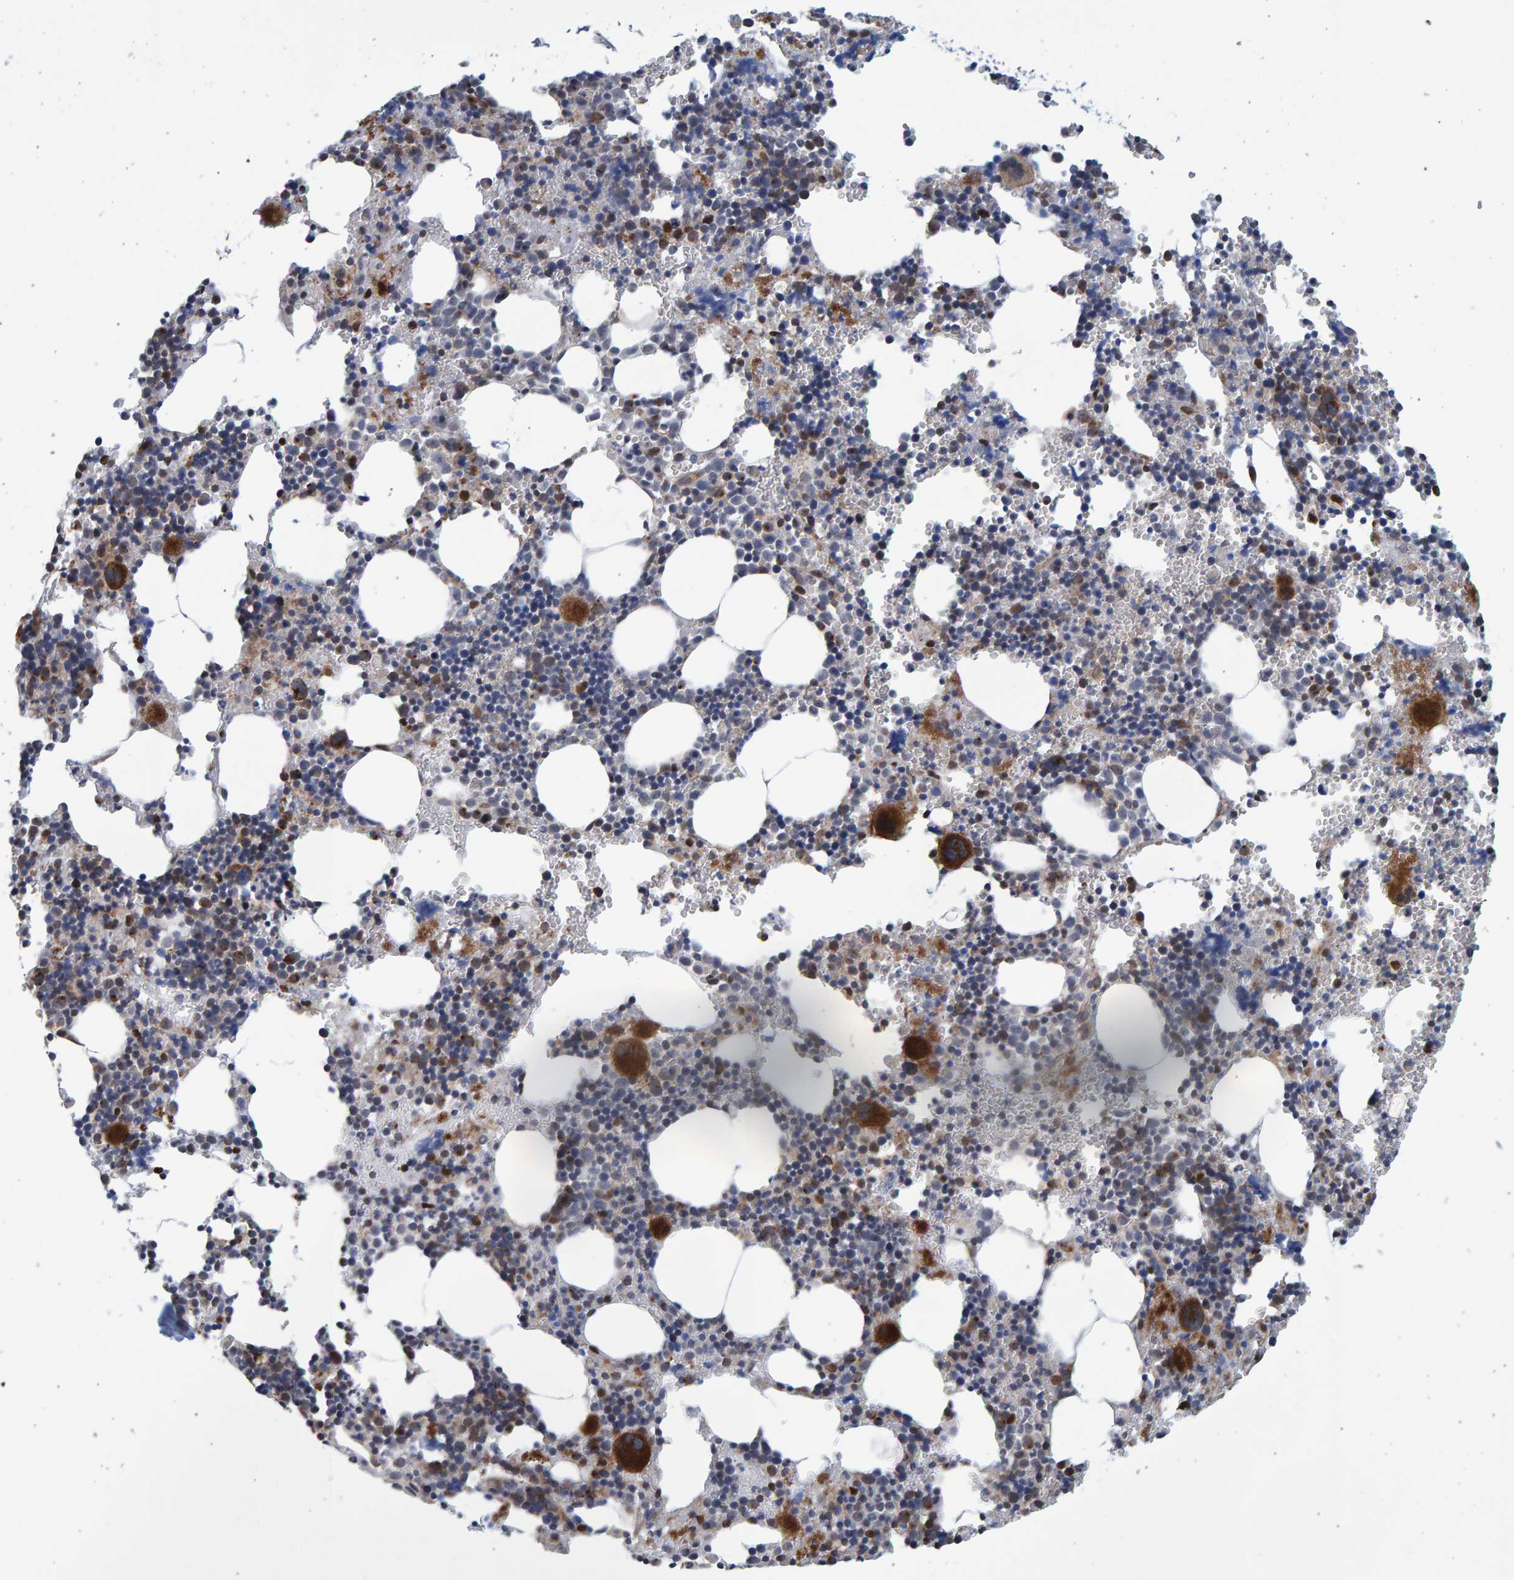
{"staining": {"intensity": "strong", "quantity": "<25%", "location": "cytoplasmic/membranous"}, "tissue": "bone marrow", "cell_type": "Hematopoietic cells", "image_type": "normal", "snomed": [{"axis": "morphology", "description": "Normal tissue, NOS"}, {"axis": "morphology", "description": "Inflammation, NOS"}, {"axis": "topography", "description": "Bone marrow"}], "caption": "Immunohistochemical staining of benign human bone marrow displays strong cytoplasmic/membranous protein positivity in approximately <25% of hematopoietic cells. Immunohistochemistry stains the protein in brown and the nuclei are stained blue.", "gene": "LRBA", "patient": {"sex": "male", "age": 31}}